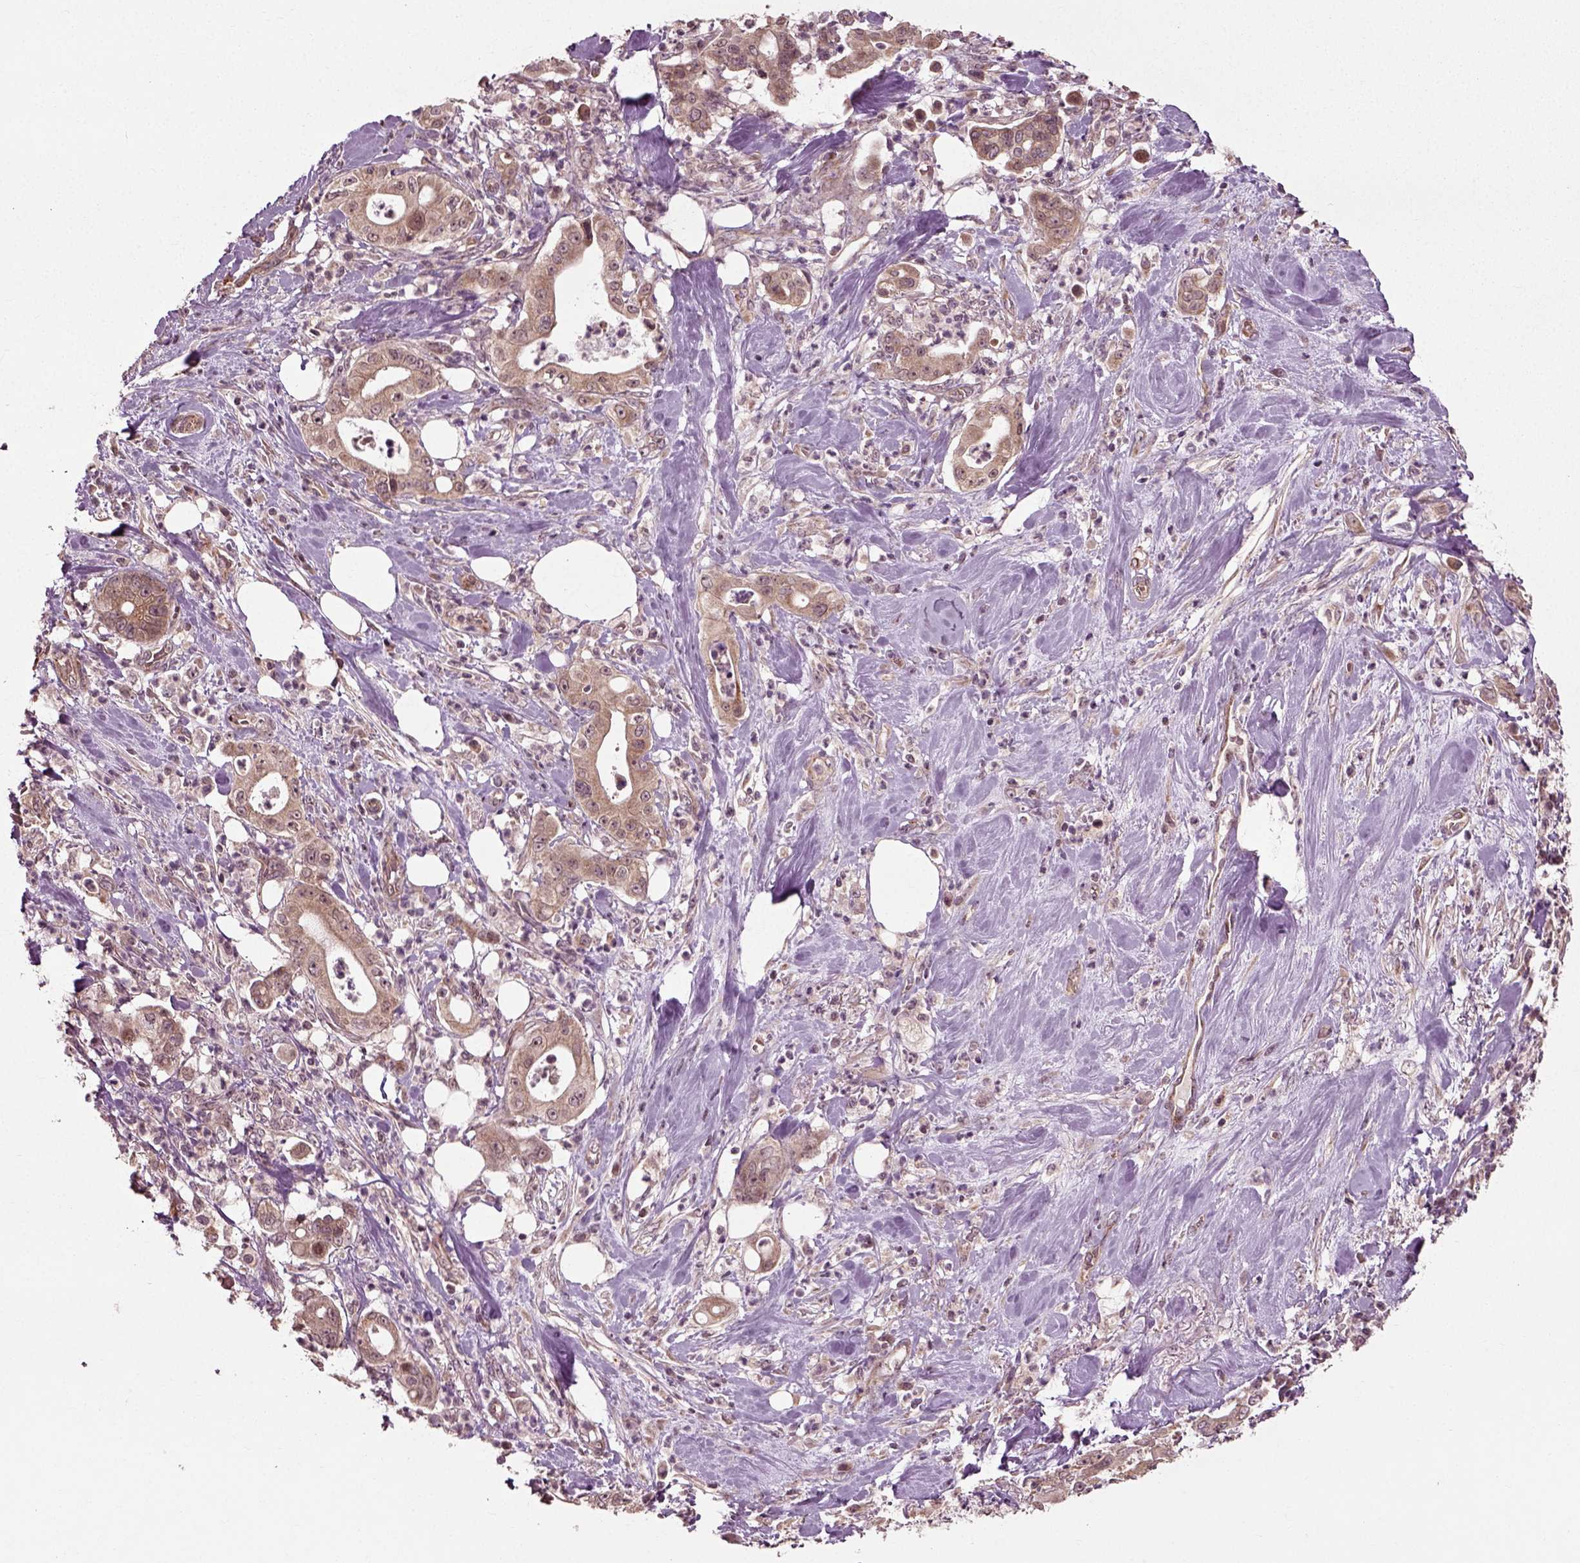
{"staining": {"intensity": "weak", "quantity": ">75%", "location": "cytoplasmic/membranous"}, "tissue": "pancreatic cancer", "cell_type": "Tumor cells", "image_type": "cancer", "snomed": [{"axis": "morphology", "description": "Adenocarcinoma, NOS"}, {"axis": "topography", "description": "Pancreas"}], "caption": "Human adenocarcinoma (pancreatic) stained with a brown dye demonstrates weak cytoplasmic/membranous positive positivity in about >75% of tumor cells.", "gene": "PLCD3", "patient": {"sex": "male", "age": 71}}